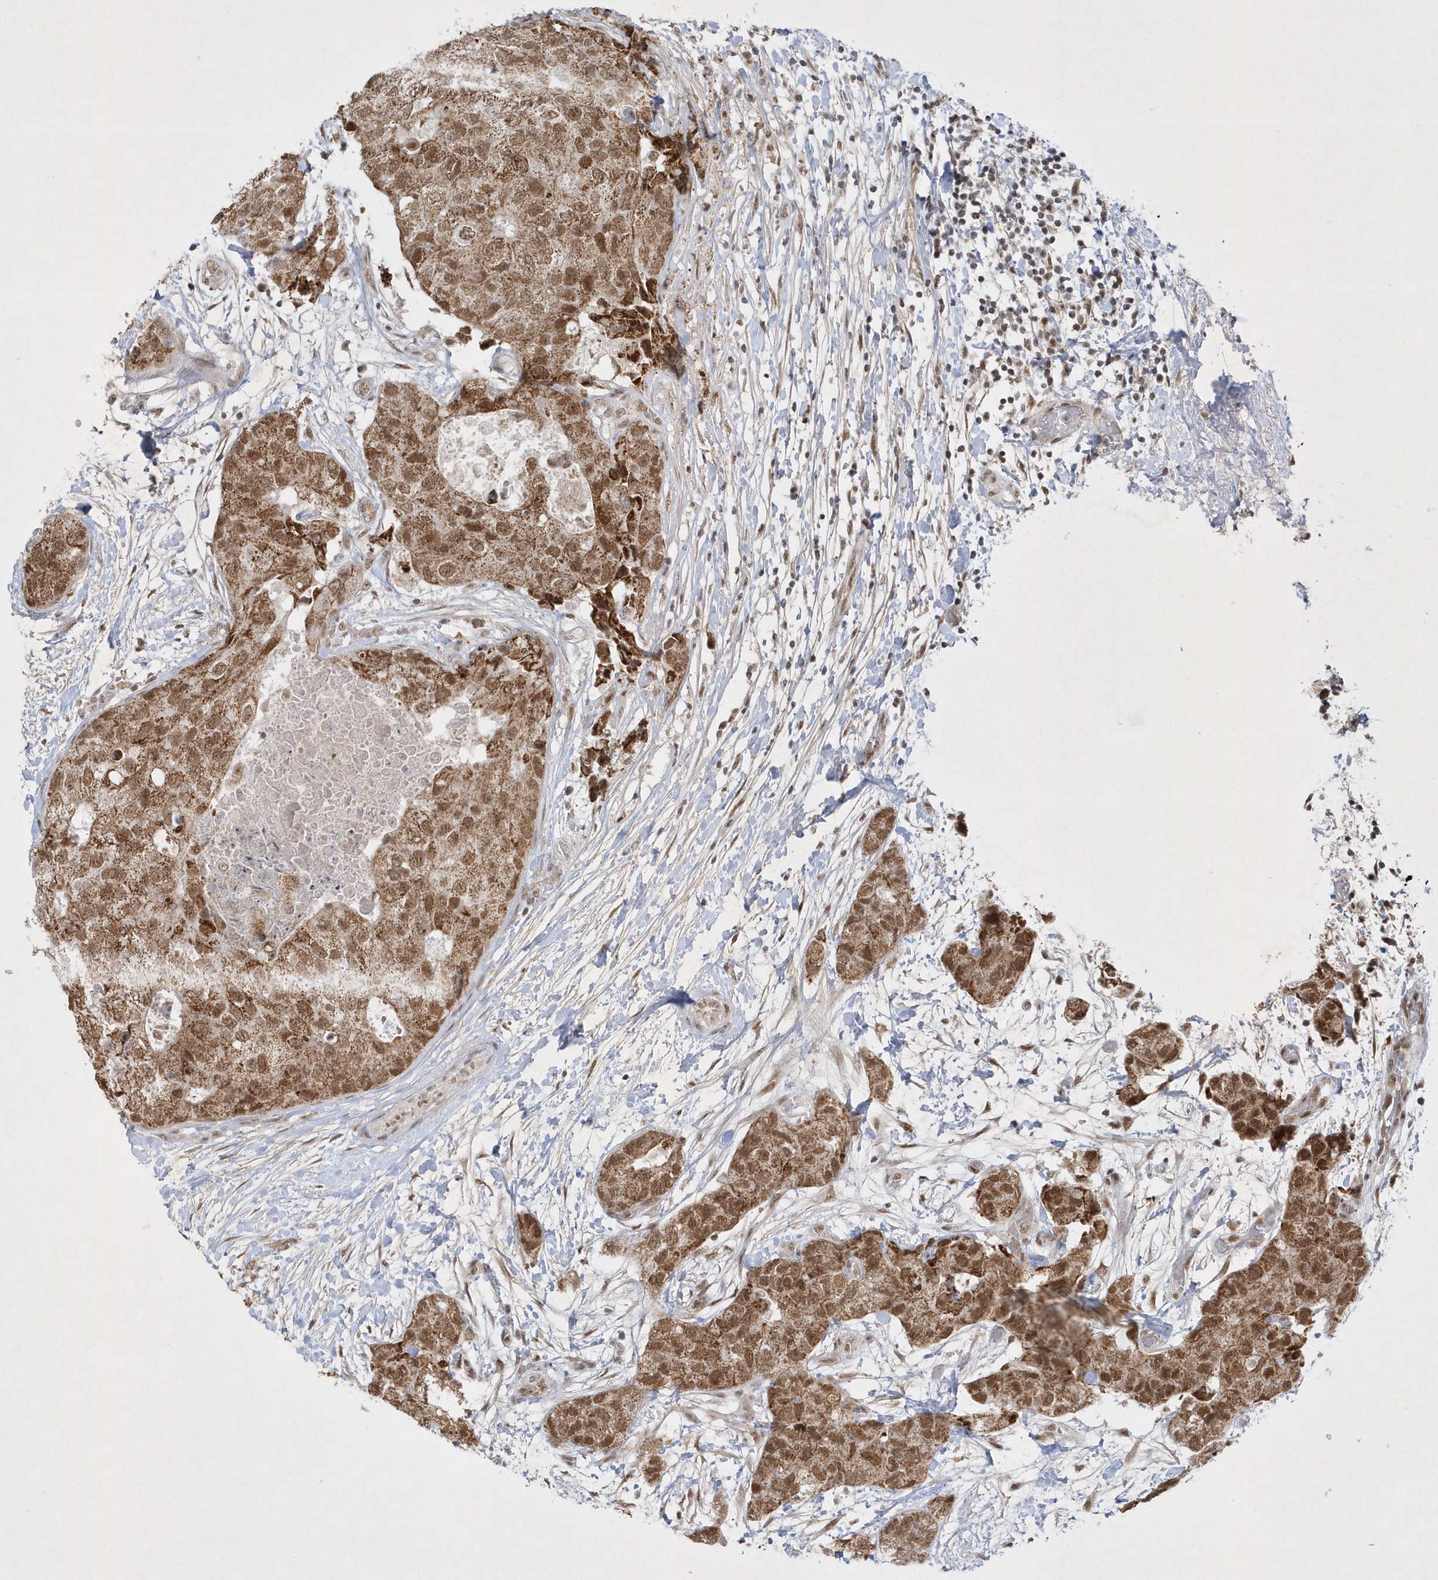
{"staining": {"intensity": "moderate", "quantity": ">75%", "location": "cytoplasmic/membranous,nuclear"}, "tissue": "breast cancer", "cell_type": "Tumor cells", "image_type": "cancer", "snomed": [{"axis": "morphology", "description": "Duct carcinoma"}, {"axis": "topography", "description": "Breast"}], "caption": "IHC (DAB (3,3'-diaminobenzidine)) staining of human breast infiltrating ductal carcinoma shows moderate cytoplasmic/membranous and nuclear protein positivity in approximately >75% of tumor cells.", "gene": "CPSF3", "patient": {"sex": "female", "age": 62}}